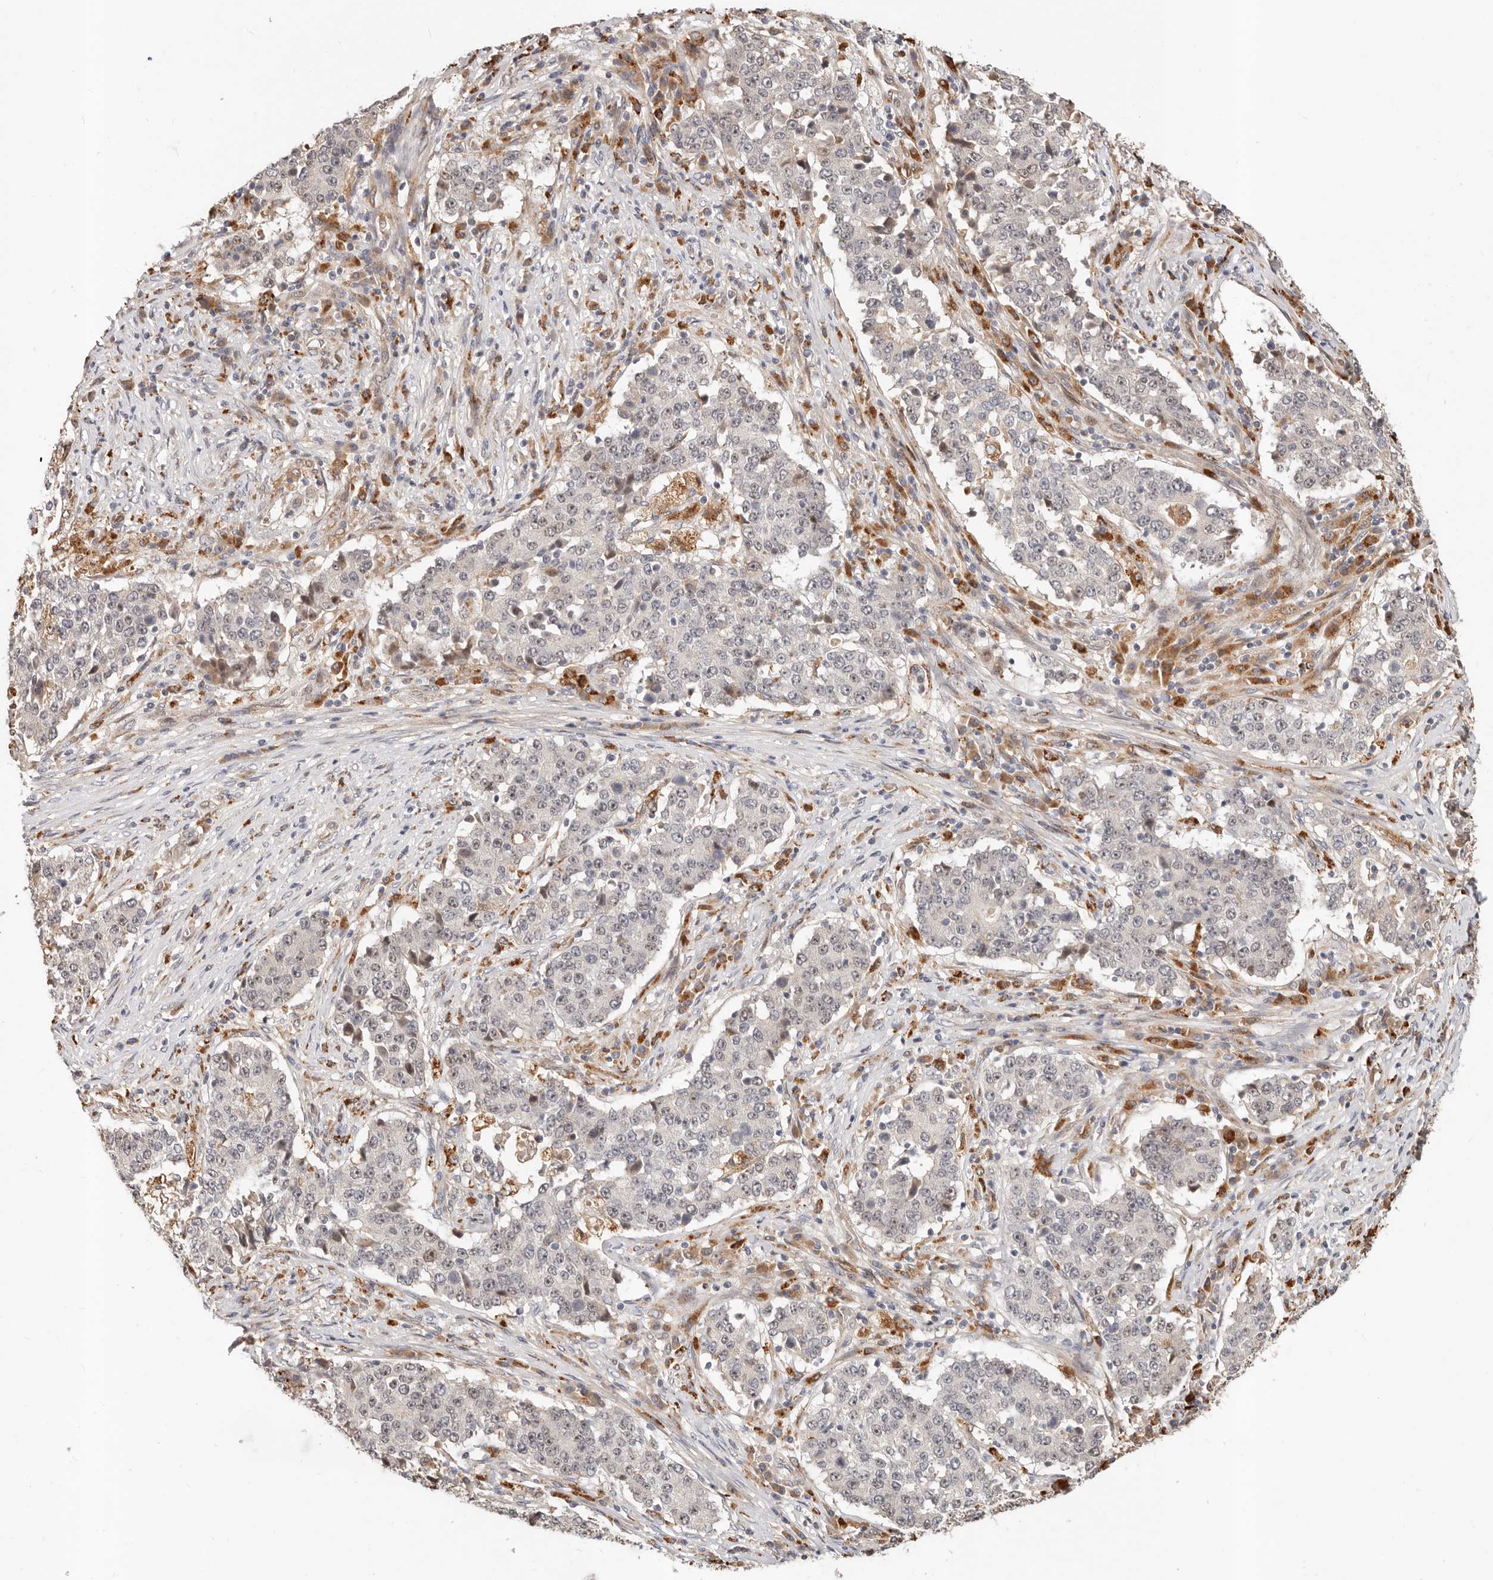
{"staining": {"intensity": "weak", "quantity": "<25%", "location": "nuclear"}, "tissue": "stomach cancer", "cell_type": "Tumor cells", "image_type": "cancer", "snomed": [{"axis": "morphology", "description": "Adenocarcinoma, NOS"}, {"axis": "topography", "description": "Stomach"}], "caption": "Stomach cancer (adenocarcinoma) stained for a protein using IHC displays no staining tumor cells.", "gene": "ZRANB1", "patient": {"sex": "male", "age": 59}}